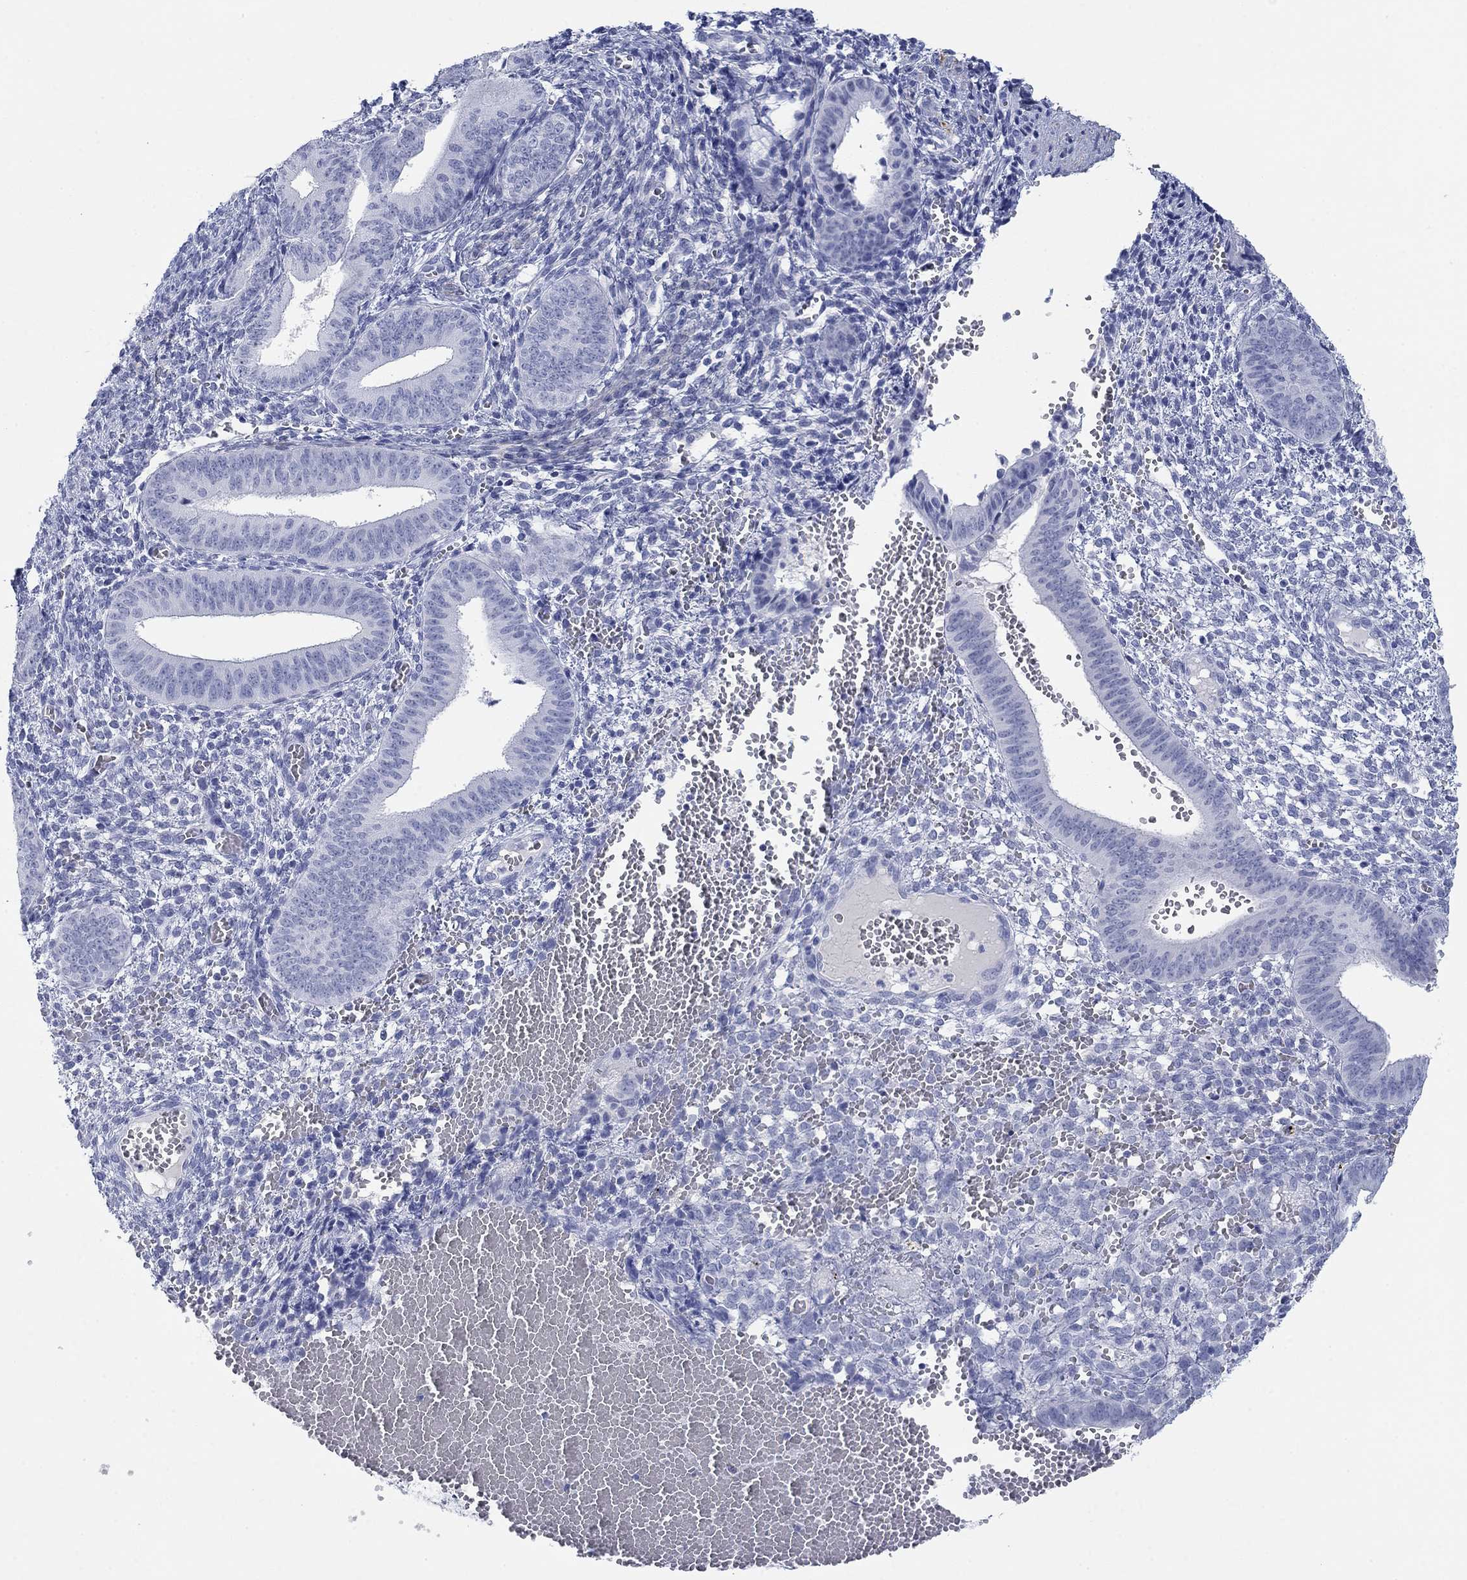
{"staining": {"intensity": "negative", "quantity": "none", "location": "none"}, "tissue": "endometrium", "cell_type": "Cells in endometrial stroma", "image_type": "normal", "snomed": [{"axis": "morphology", "description": "Normal tissue, NOS"}, {"axis": "topography", "description": "Endometrium"}], "caption": "DAB immunohistochemical staining of normal human endometrium reveals no significant staining in cells in endometrial stroma.", "gene": "PDYN", "patient": {"sex": "female", "age": 42}}